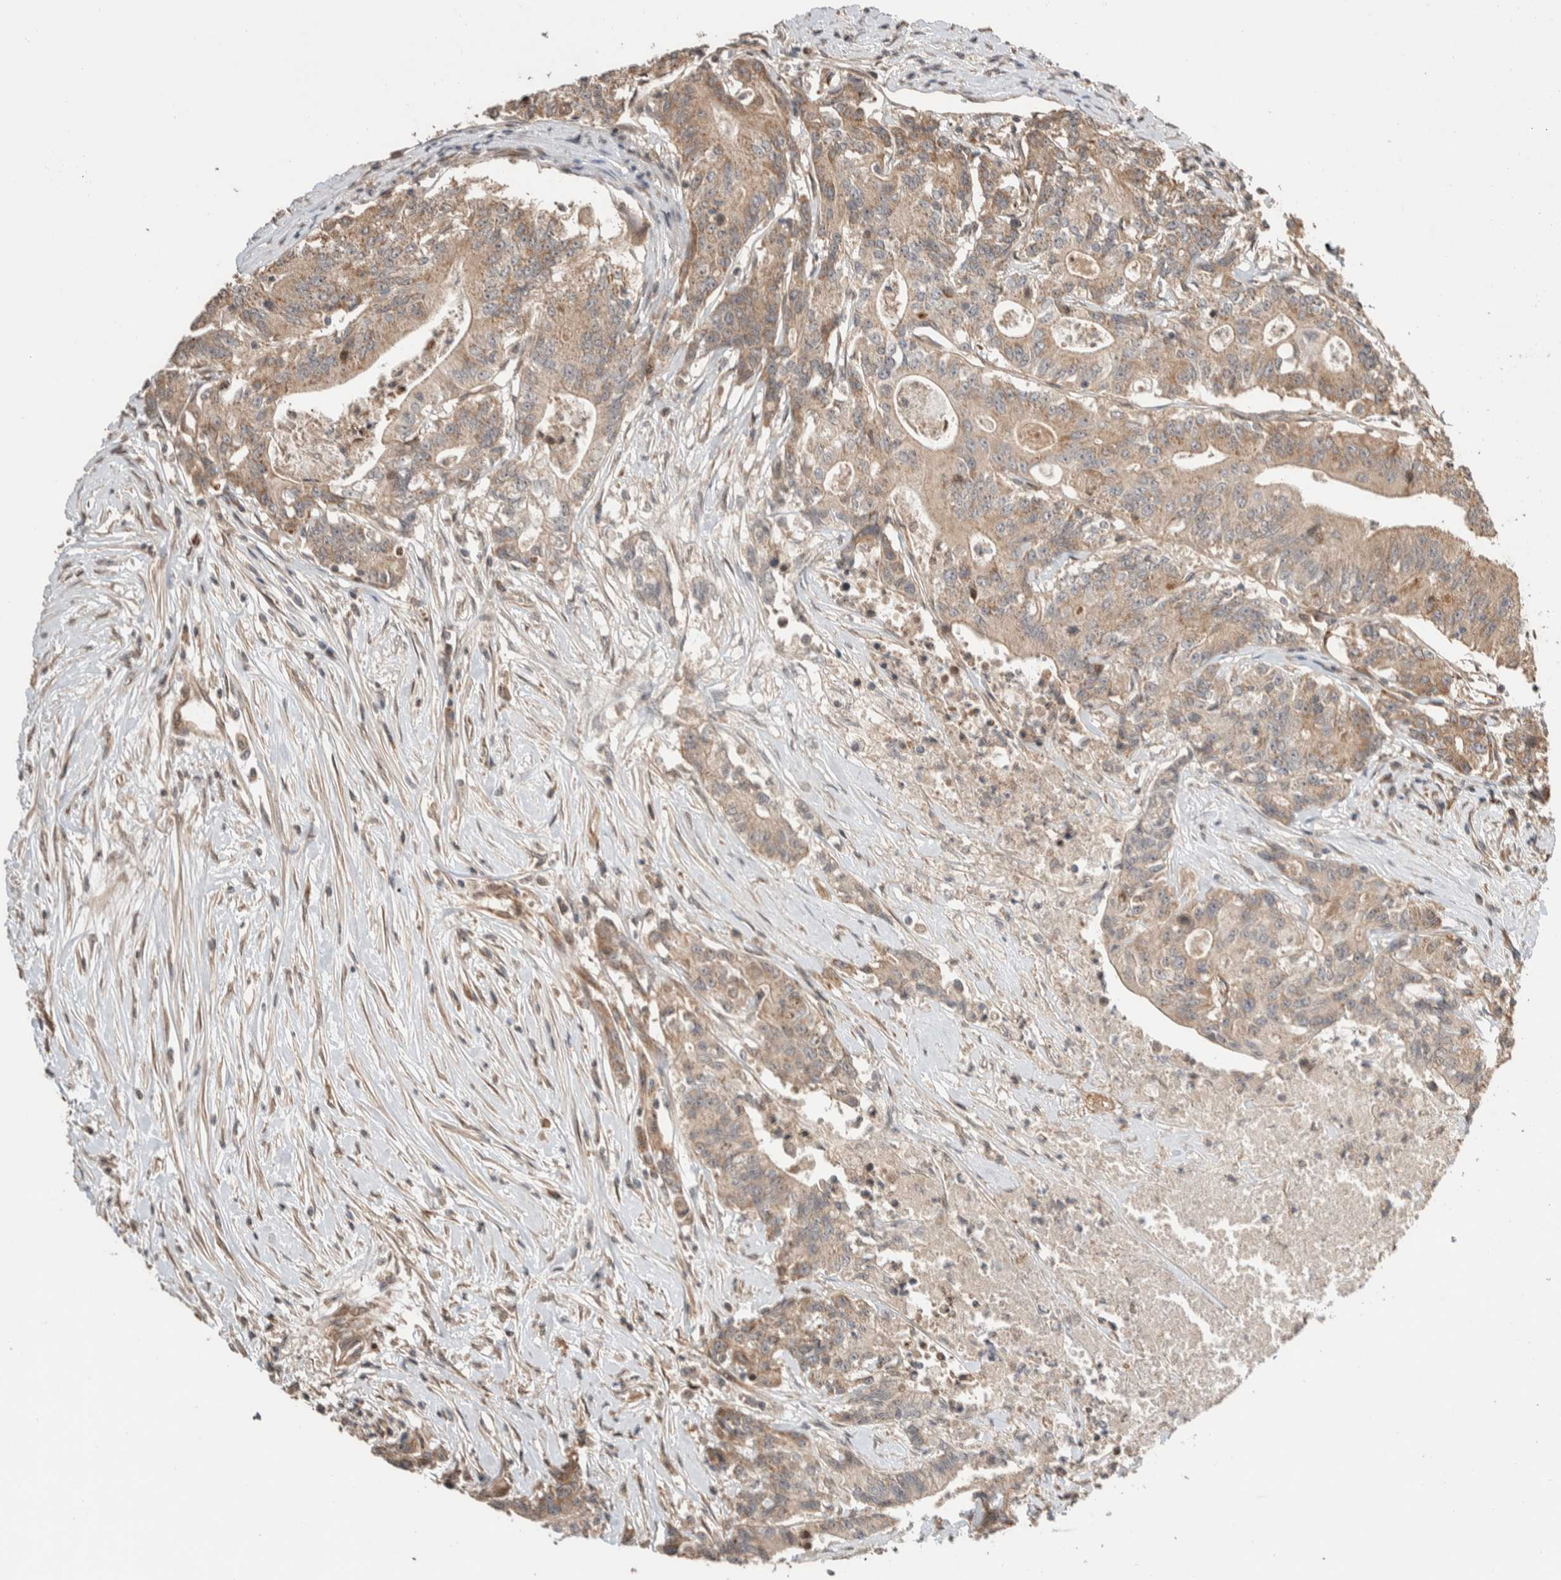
{"staining": {"intensity": "weak", "quantity": ">75%", "location": "cytoplasmic/membranous"}, "tissue": "colorectal cancer", "cell_type": "Tumor cells", "image_type": "cancer", "snomed": [{"axis": "morphology", "description": "Adenocarcinoma, NOS"}, {"axis": "topography", "description": "Colon"}], "caption": "Colorectal adenocarcinoma stained with immunohistochemistry exhibits weak cytoplasmic/membranous staining in about >75% of tumor cells.", "gene": "ERC1", "patient": {"sex": "female", "age": 77}}